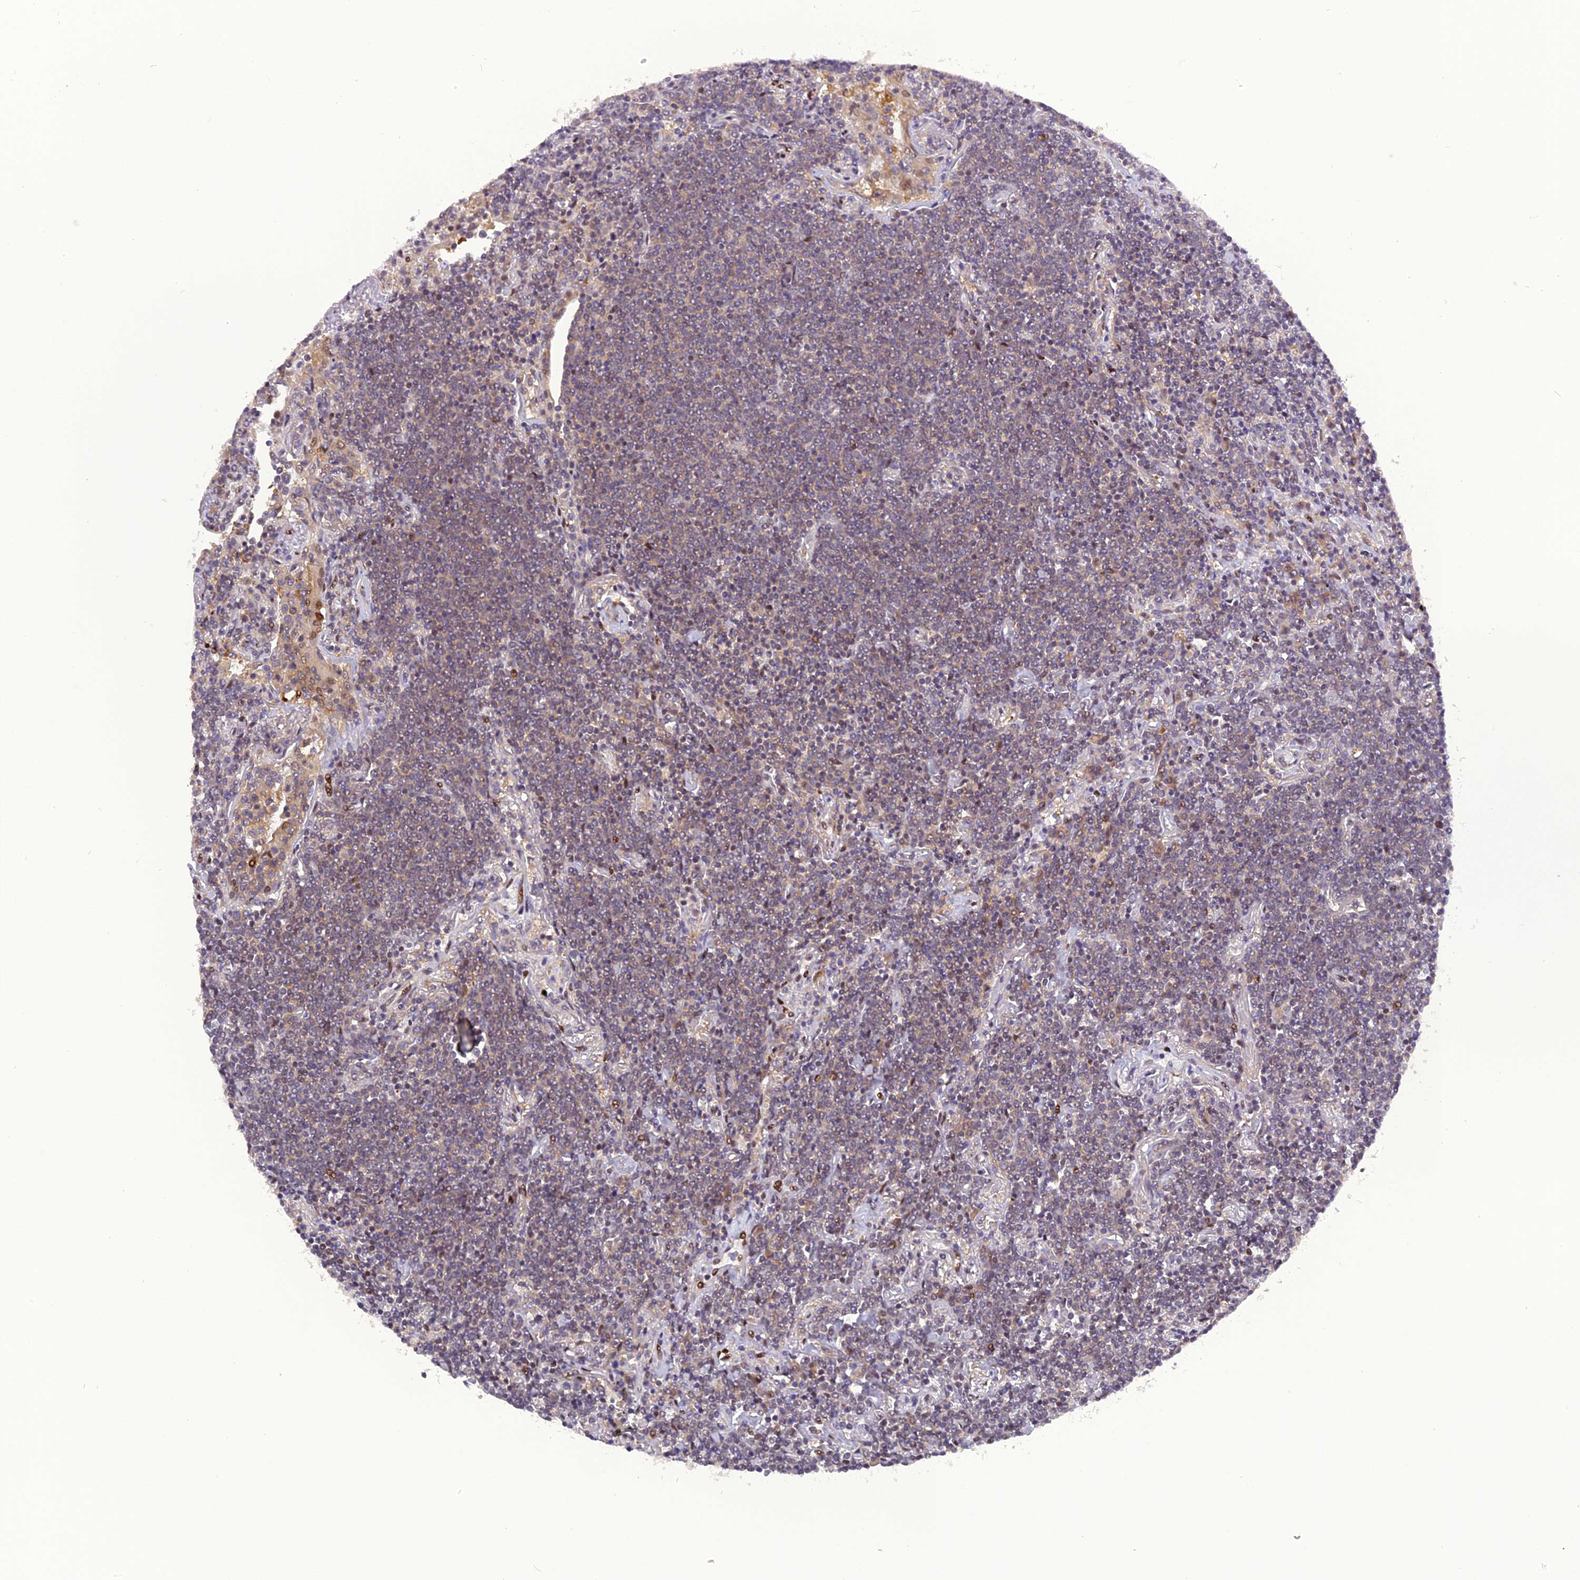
{"staining": {"intensity": "negative", "quantity": "none", "location": "none"}, "tissue": "lymphoma", "cell_type": "Tumor cells", "image_type": "cancer", "snomed": [{"axis": "morphology", "description": "Malignant lymphoma, non-Hodgkin's type, Low grade"}, {"axis": "topography", "description": "Lung"}], "caption": "Protein analysis of lymphoma exhibits no significant positivity in tumor cells.", "gene": "RABGGTA", "patient": {"sex": "female", "age": 71}}